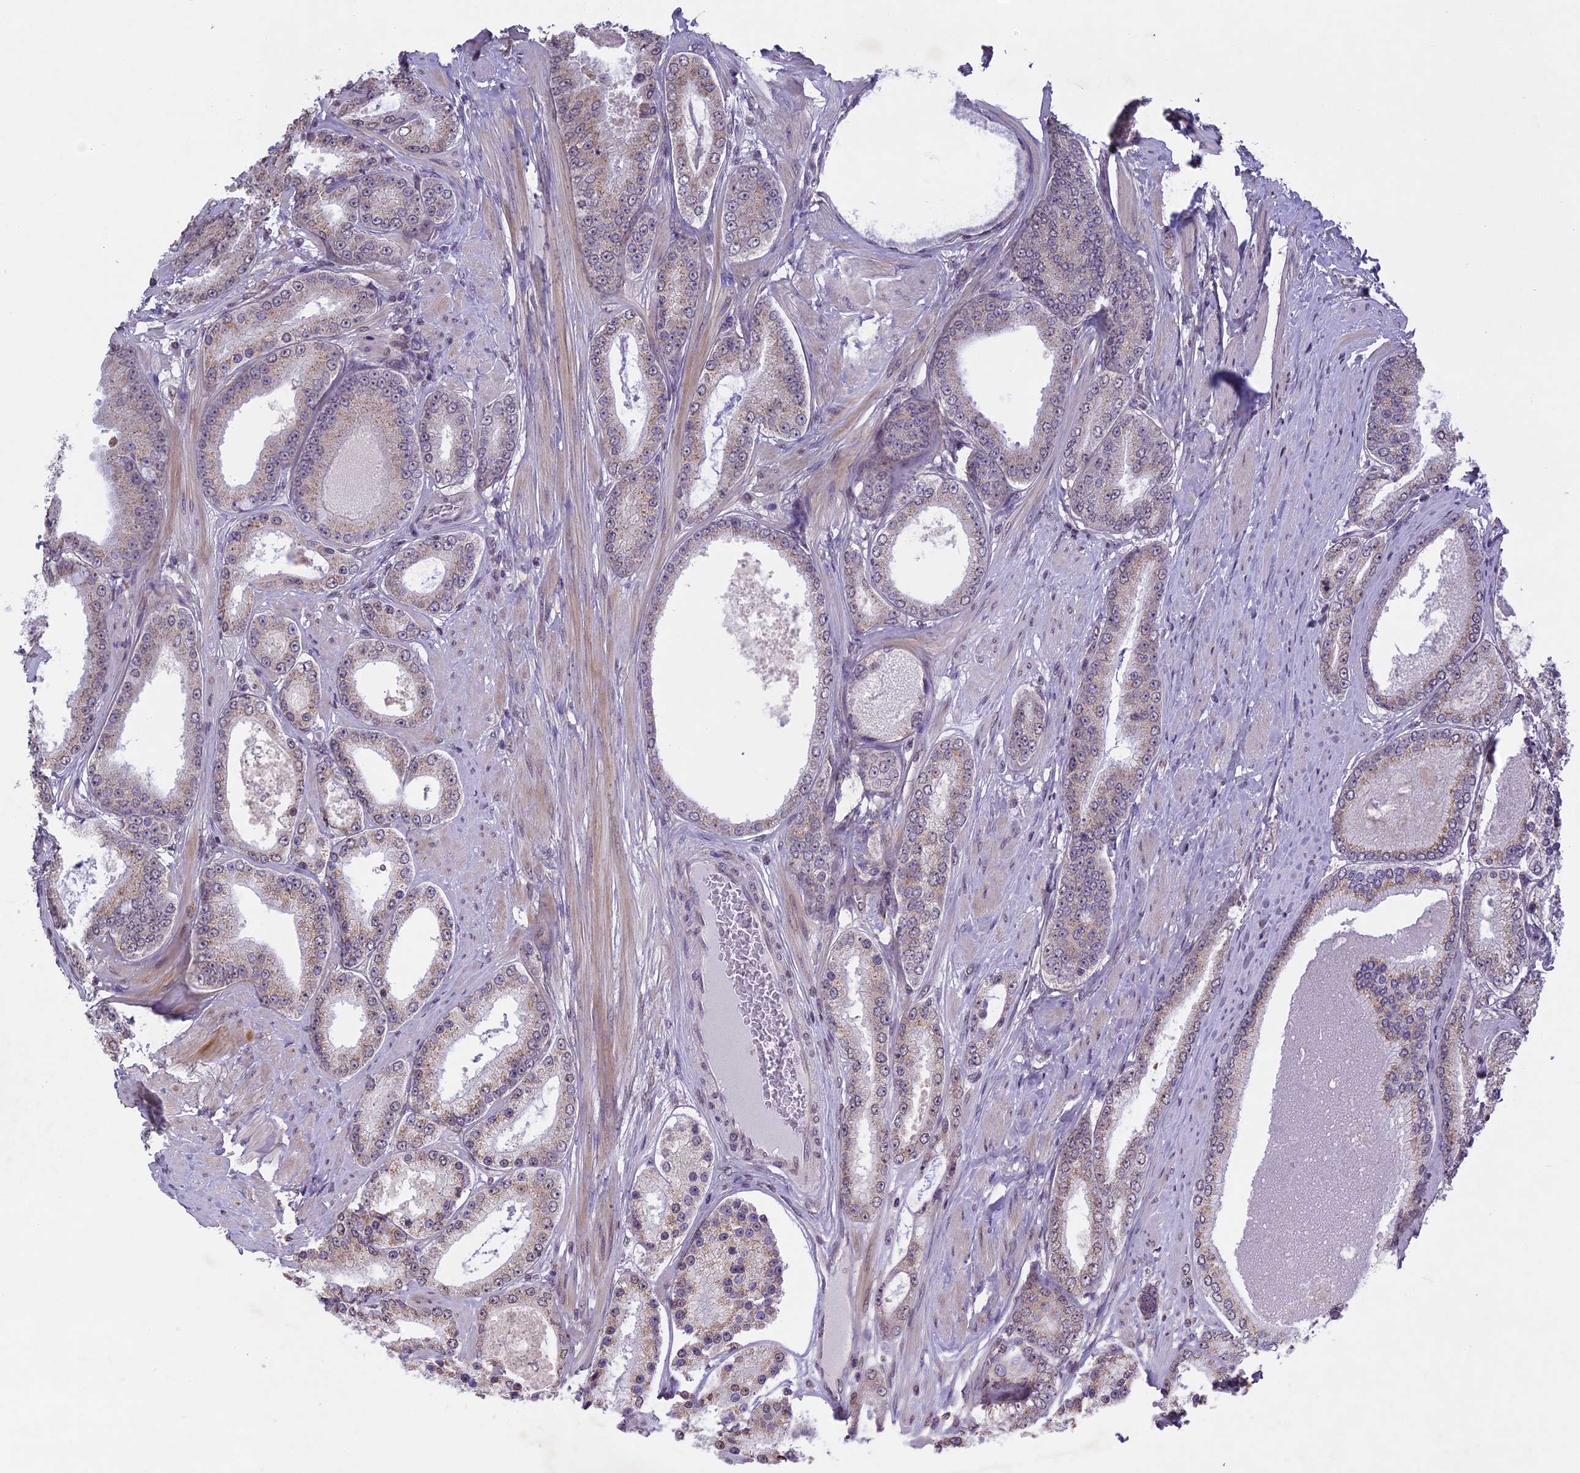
{"staining": {"intensity": "weak", "quantity": "25%-75%", "location": "cytoplasmic/membranous"}, "tissue": "prostate cancer", "cell_type": "Tumor cells", "image_type": "cancer", "snomed": [{"axis": "morphology", "description": "Adenocarcinoma, High grade"}, {"axis": "topography", "description": "Prostate"}], "caption": "IHC (DAB (3,3'-diaminobenzidine)) staining of high-grade adenocarcinoma (prostate) demonstrates weak cytoplasmic/membranous protein positivity in approximately 25%-75% of tumor cells.", "gene": "ERG28", "patient": {"sex": "male", "age": 59}}